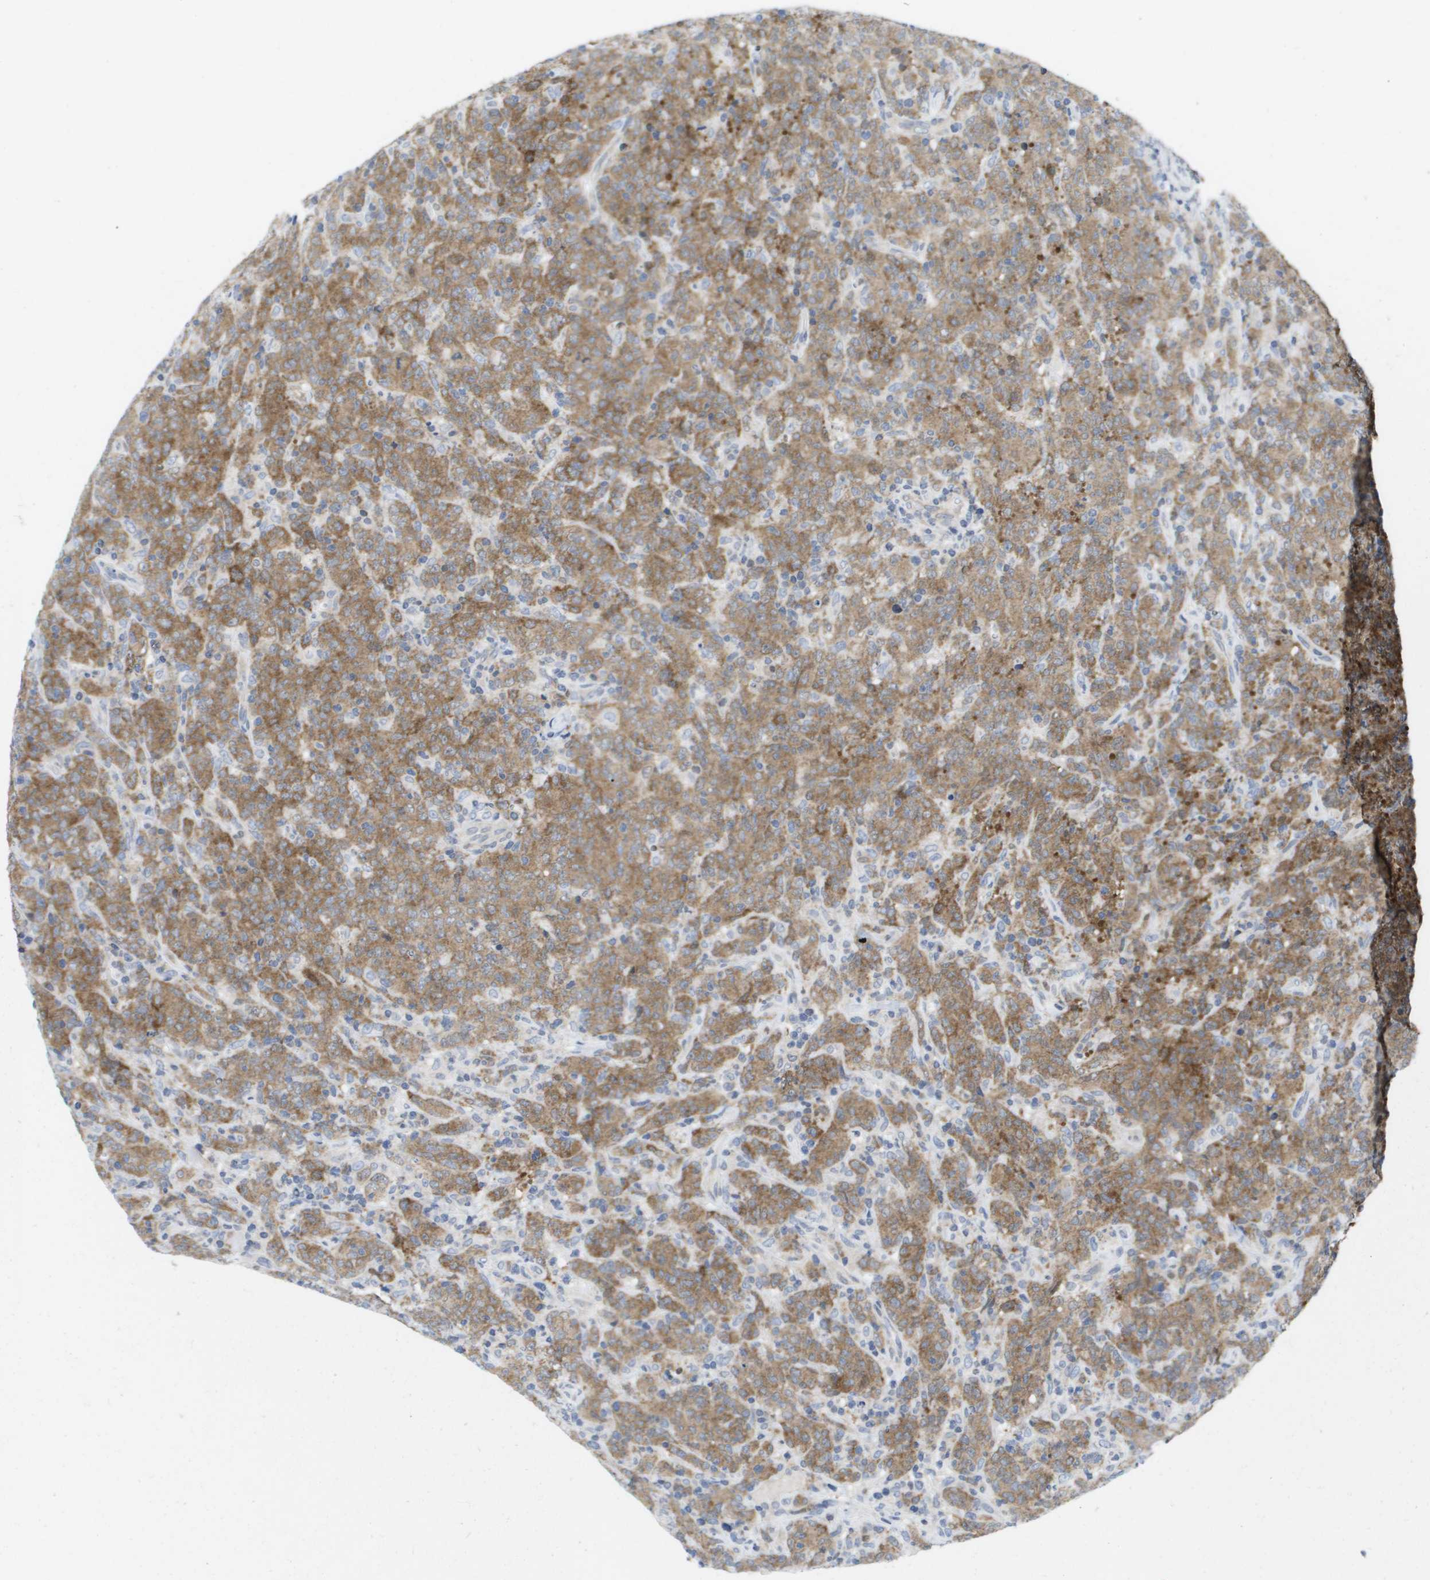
{"staining": {"intensity": "moderate", "quantity": ">75%", "location": "cytoplasmic/membranous"}, "tissue": "lymphoma", "cell_type": "Tumor cells", "image_type": "cancer", "snomed": [{"axis": "morphology", "description": "Malignant lymphoma, non-Hodgkin's type, High grade"}, {"axis": "topography", "description": "Tonsil"}], "caption": "Tumor cells demonstrate medium levels of moderate cytoplasmic/membranous positivity in about >75% of cells in human high-grade malignant lymphoma, non-Hodgkin's type. (DAB IHC, brown staining for protein, blue staining for nuclei).", "gene": "FKBP4", "patient": {"sex": "female", "age": 36}}